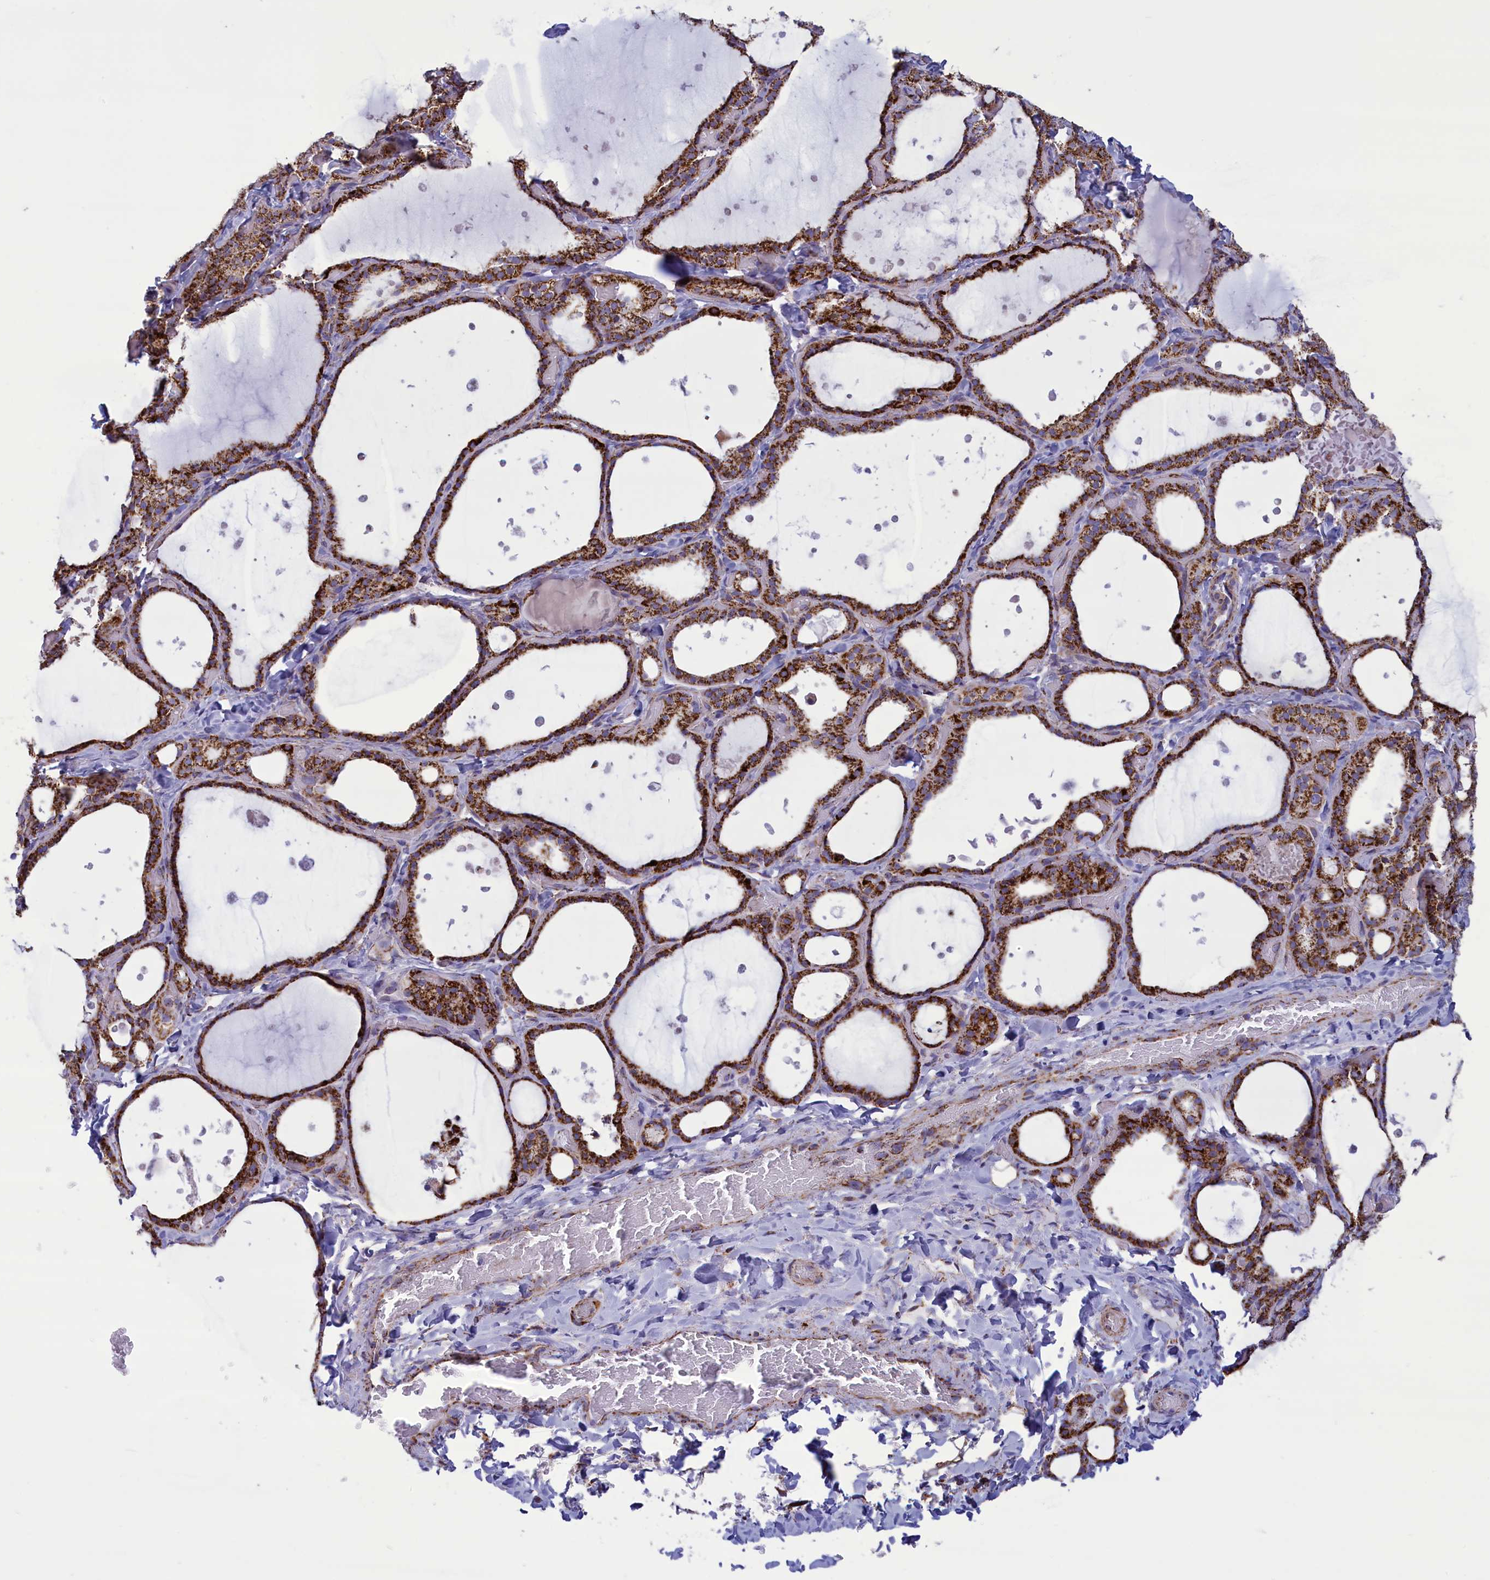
{"staining": {"intensity": "strong", "quantity": ">75%", "location": "cytoplasmic/membranous"}, "tissue": "thyroid gland", "cell_type": "Glandular cells", "image_type": "normal", "snomed": [{"axis": "morphology", "description": "Normal tissue, NOS"}, {"axis": "topography", "description": "Thyroid gland"}], "caption": "High-magnification brightfield microscopy of normal thyroid gland stained with DAB (brown) and counterstained with hematoxylin (blue). glandular cells exhibit strong cytoplasmic/membranous positivity is seen in approximately>75% of cells. Using DAB (3,3'-diaminobenzidine) (brown) and hematoxylin (blue) stains, captured at high magnification using brightfield microscopy.", "gene": "ISOC2", "patient": {"sex": "female", "age": 44}}